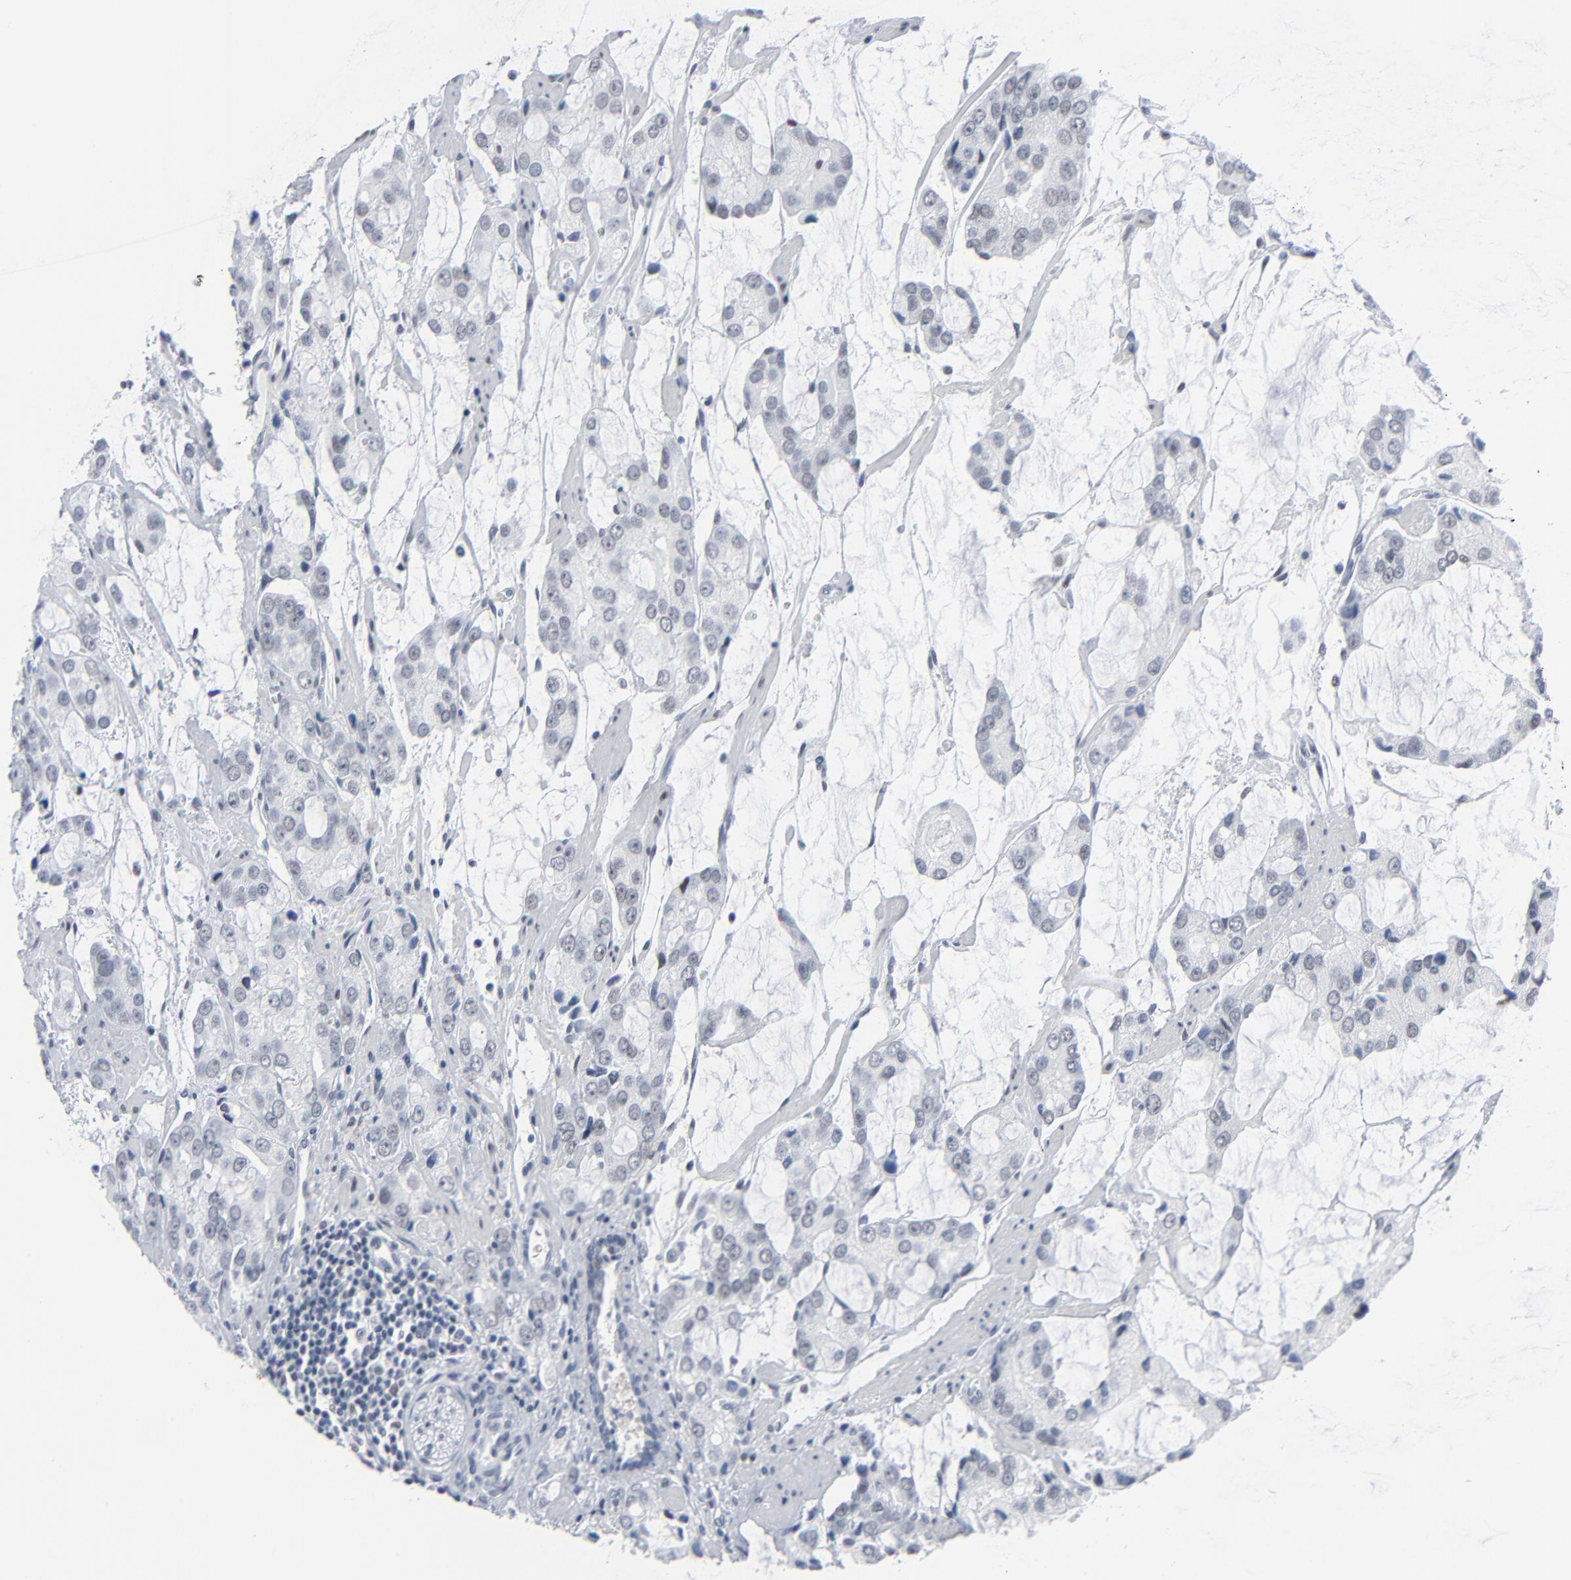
{"staining": {"intensity": "weak", "quantity": "<25%", "location": "nuclear"}, "tissue": "prostate cancer", "cell_type": "Tumor cells", "image_type": "cancer", "snomed": [{"axis": "morphology", "description": "Adenocarcinoma, High grade"}, {"axis": "topography", "description": "Prostate"}], "caption": "A photomicrograph of prostate high-grade adenocarcinoma stained for a protein exhibits no brown staining in tumor cells.", "gene": "SIRT1", "patient": {"sex": "male", "age": 67}}